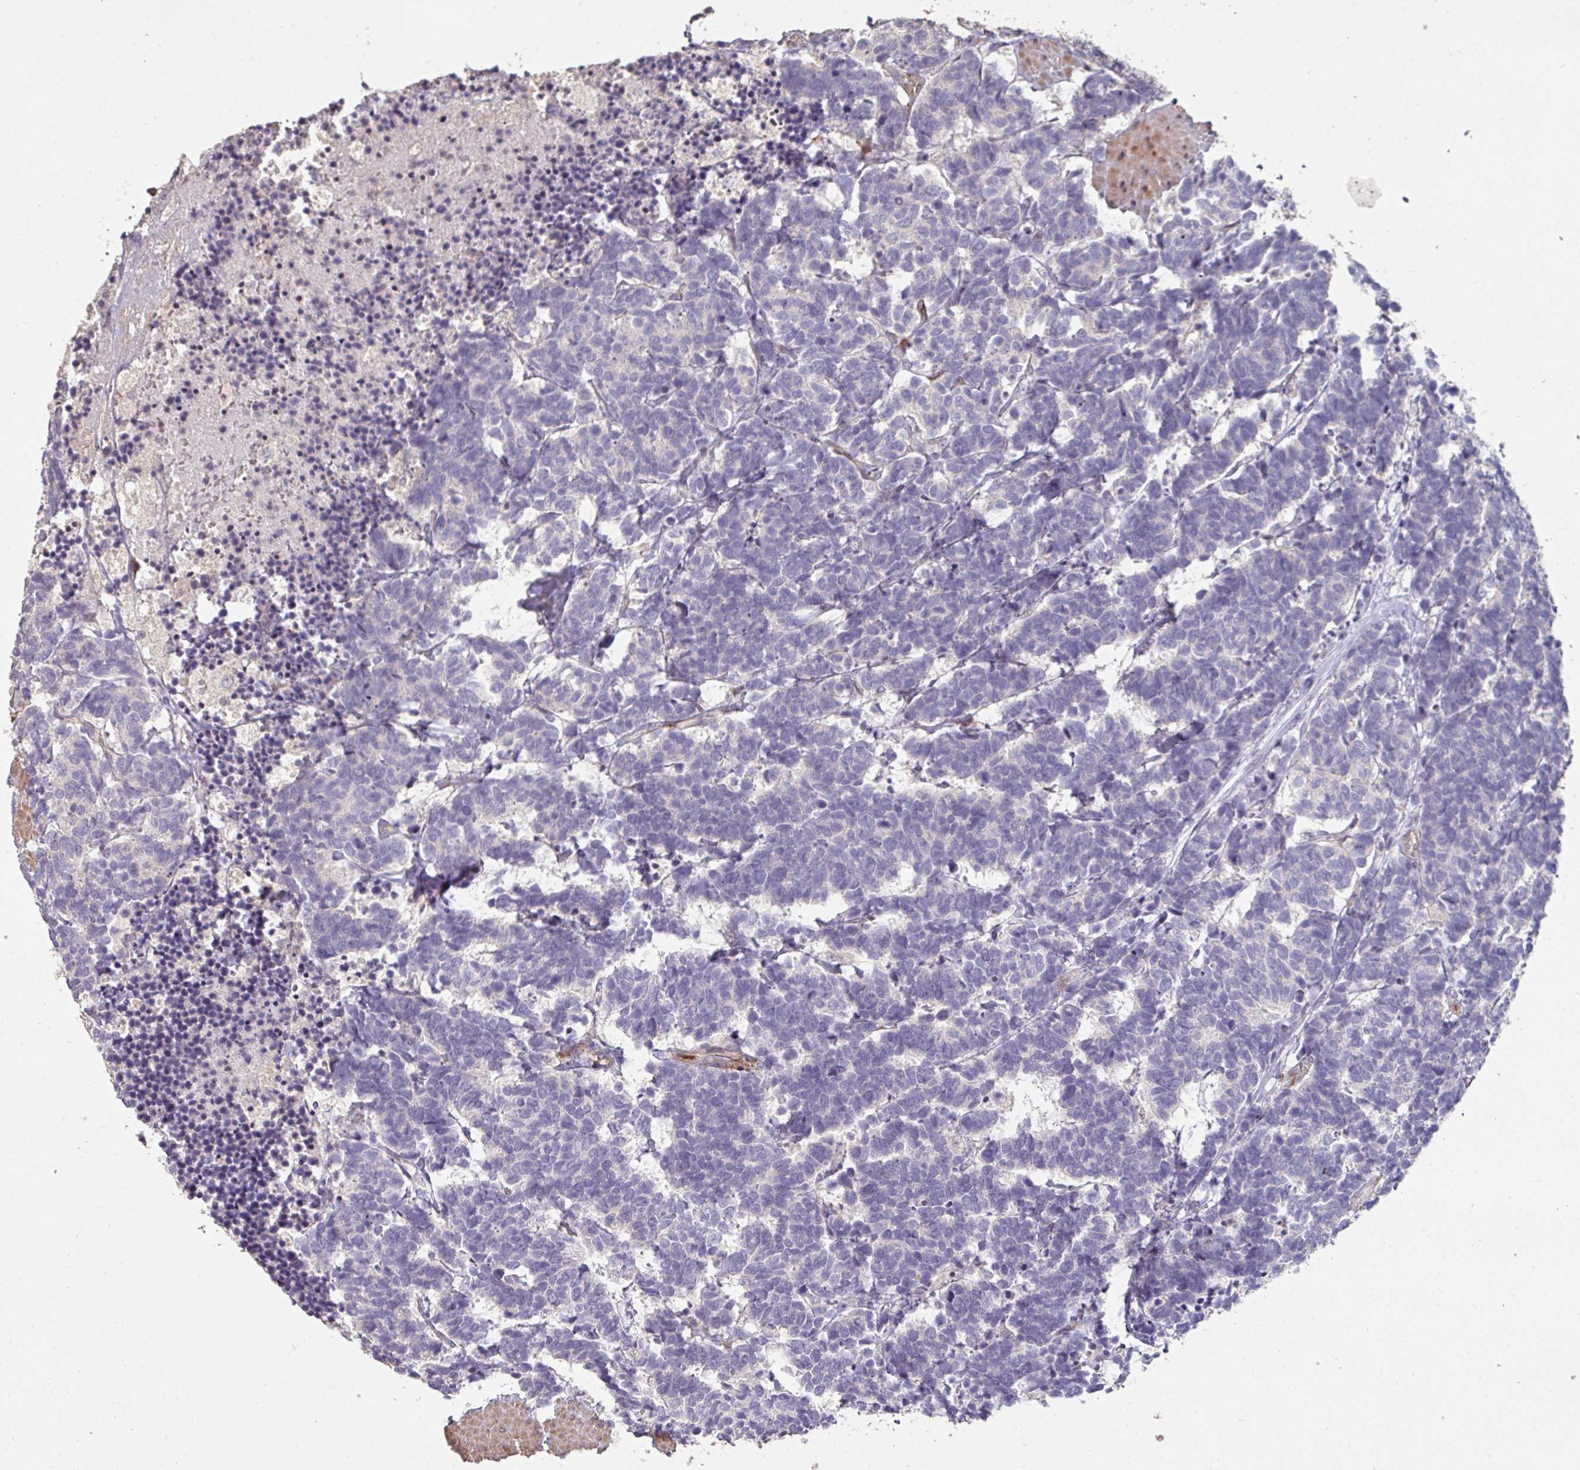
{"staining": {"intensity": "negative", "quantity": "none", "location": "none"}, "tissue": "carcinoid", "cell_type": "Tumor cells", "image_type": "cancer", "snomed": [{"axis": "morphology", "description": "Carcinoma, NOS"}, {"axis": "morphology", "description": "Carcinoid, malignant, NOS"}, {"axis": "topography", "description": "Urinary bladder"}], "caption": "This is an immunohistochemistry image of carcinoid. There is no staining in tumor cells.", "gene": "RPL23A", "patient": {"sex": "male", "age": 57}}